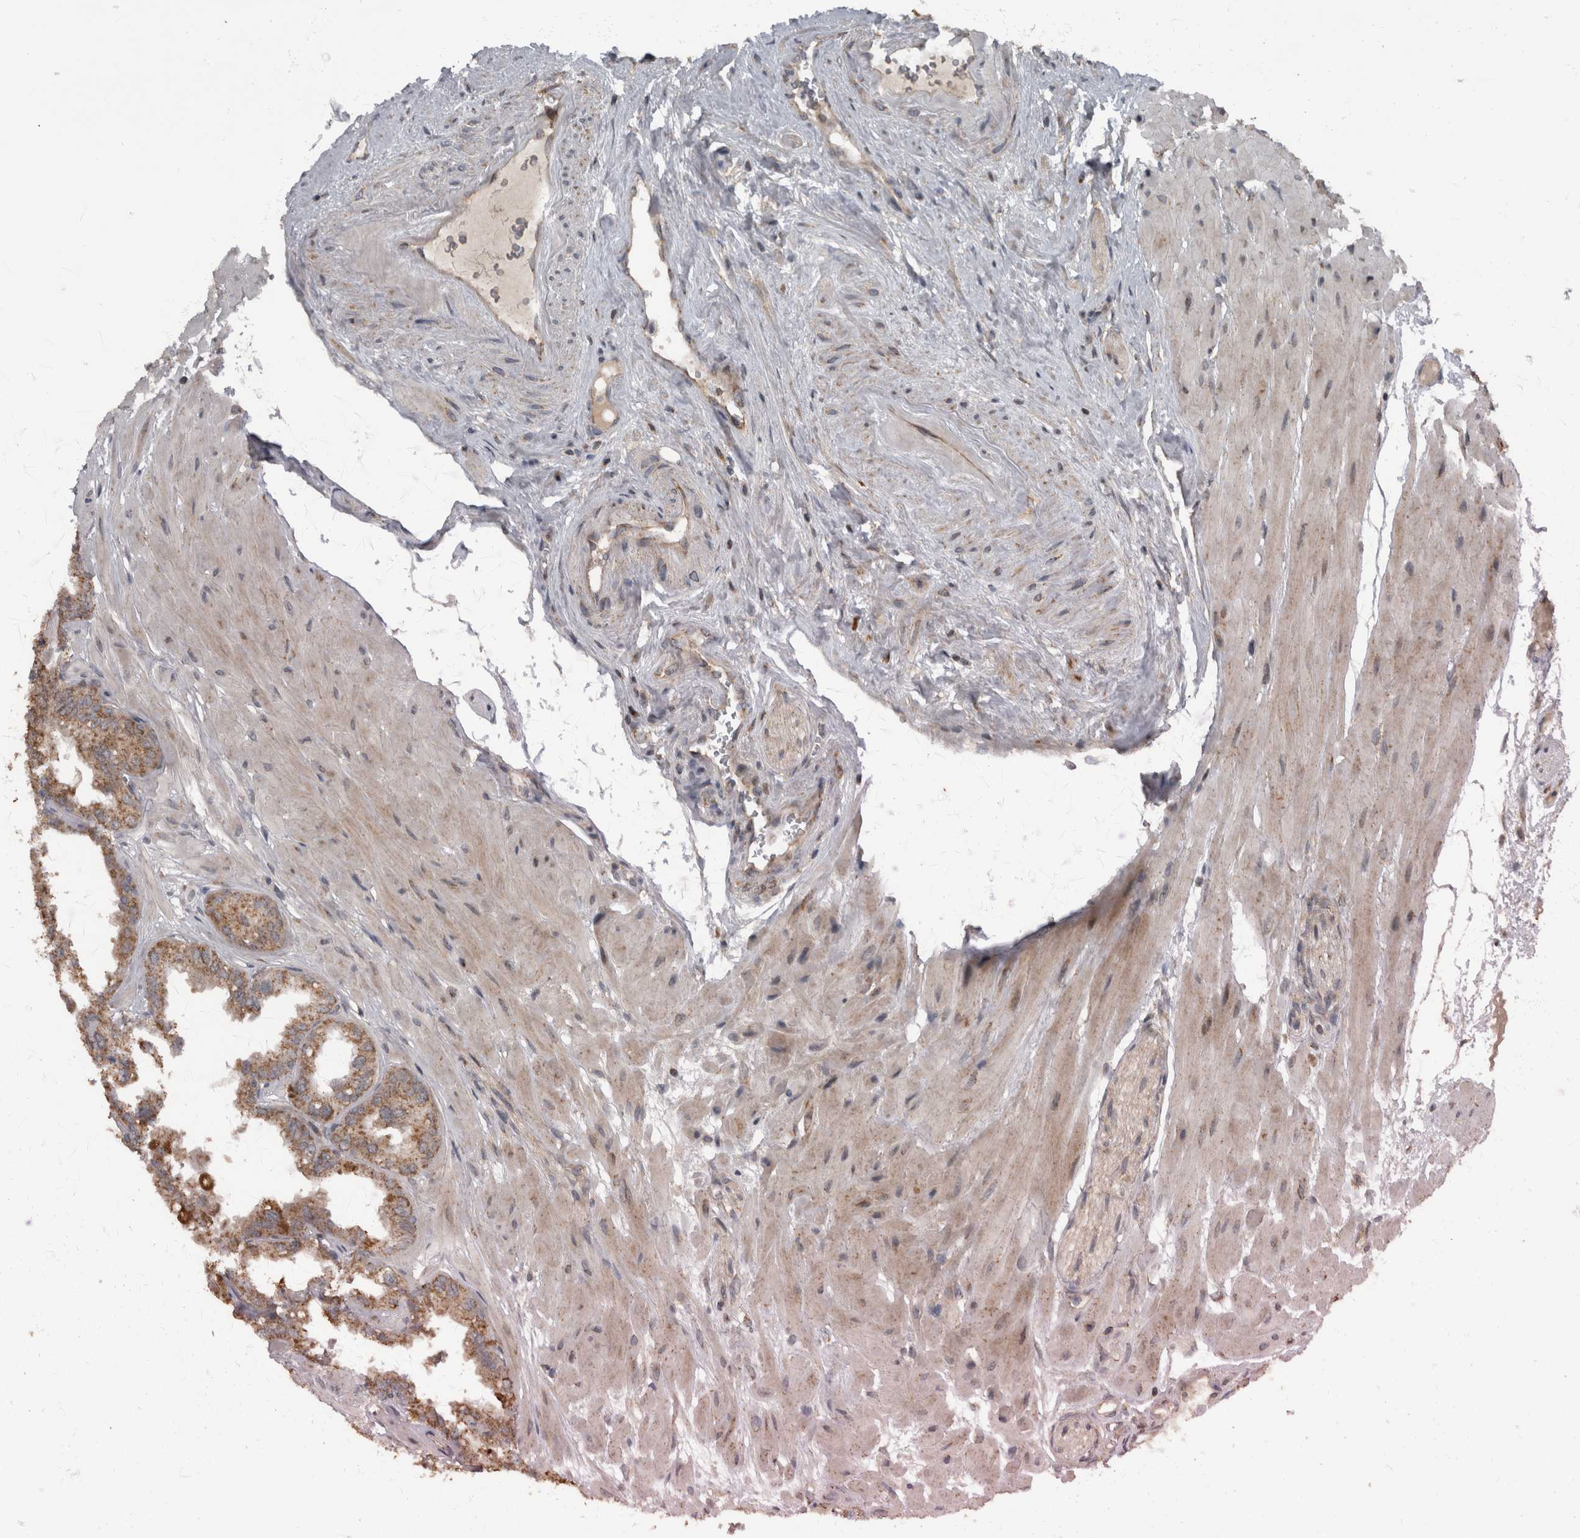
{"staining": {"intensity": "moderate", "quantity": ">75%", "location": "cytoplasmic/membranous"}, "tissue": "seminal vesicle", "cell_type": "Glandular cells", "image_type": "normal", "snomed": [{"axis": "morphology", "description": "Normal tissue, NOS"}, {"axis": "topography", "description": "Prostate"}, {"axis": "topography", "description": "Seminal veicle"}], "caption": "Immunohistochemical staining of unremarkable seminal vesicle exhibits medium levels of moderate cytoplasmic/membranous staining in approximately >75% of glandular cells.", "gene": "RABGGTB", "patient": {"sex": "male", "age": 51}}